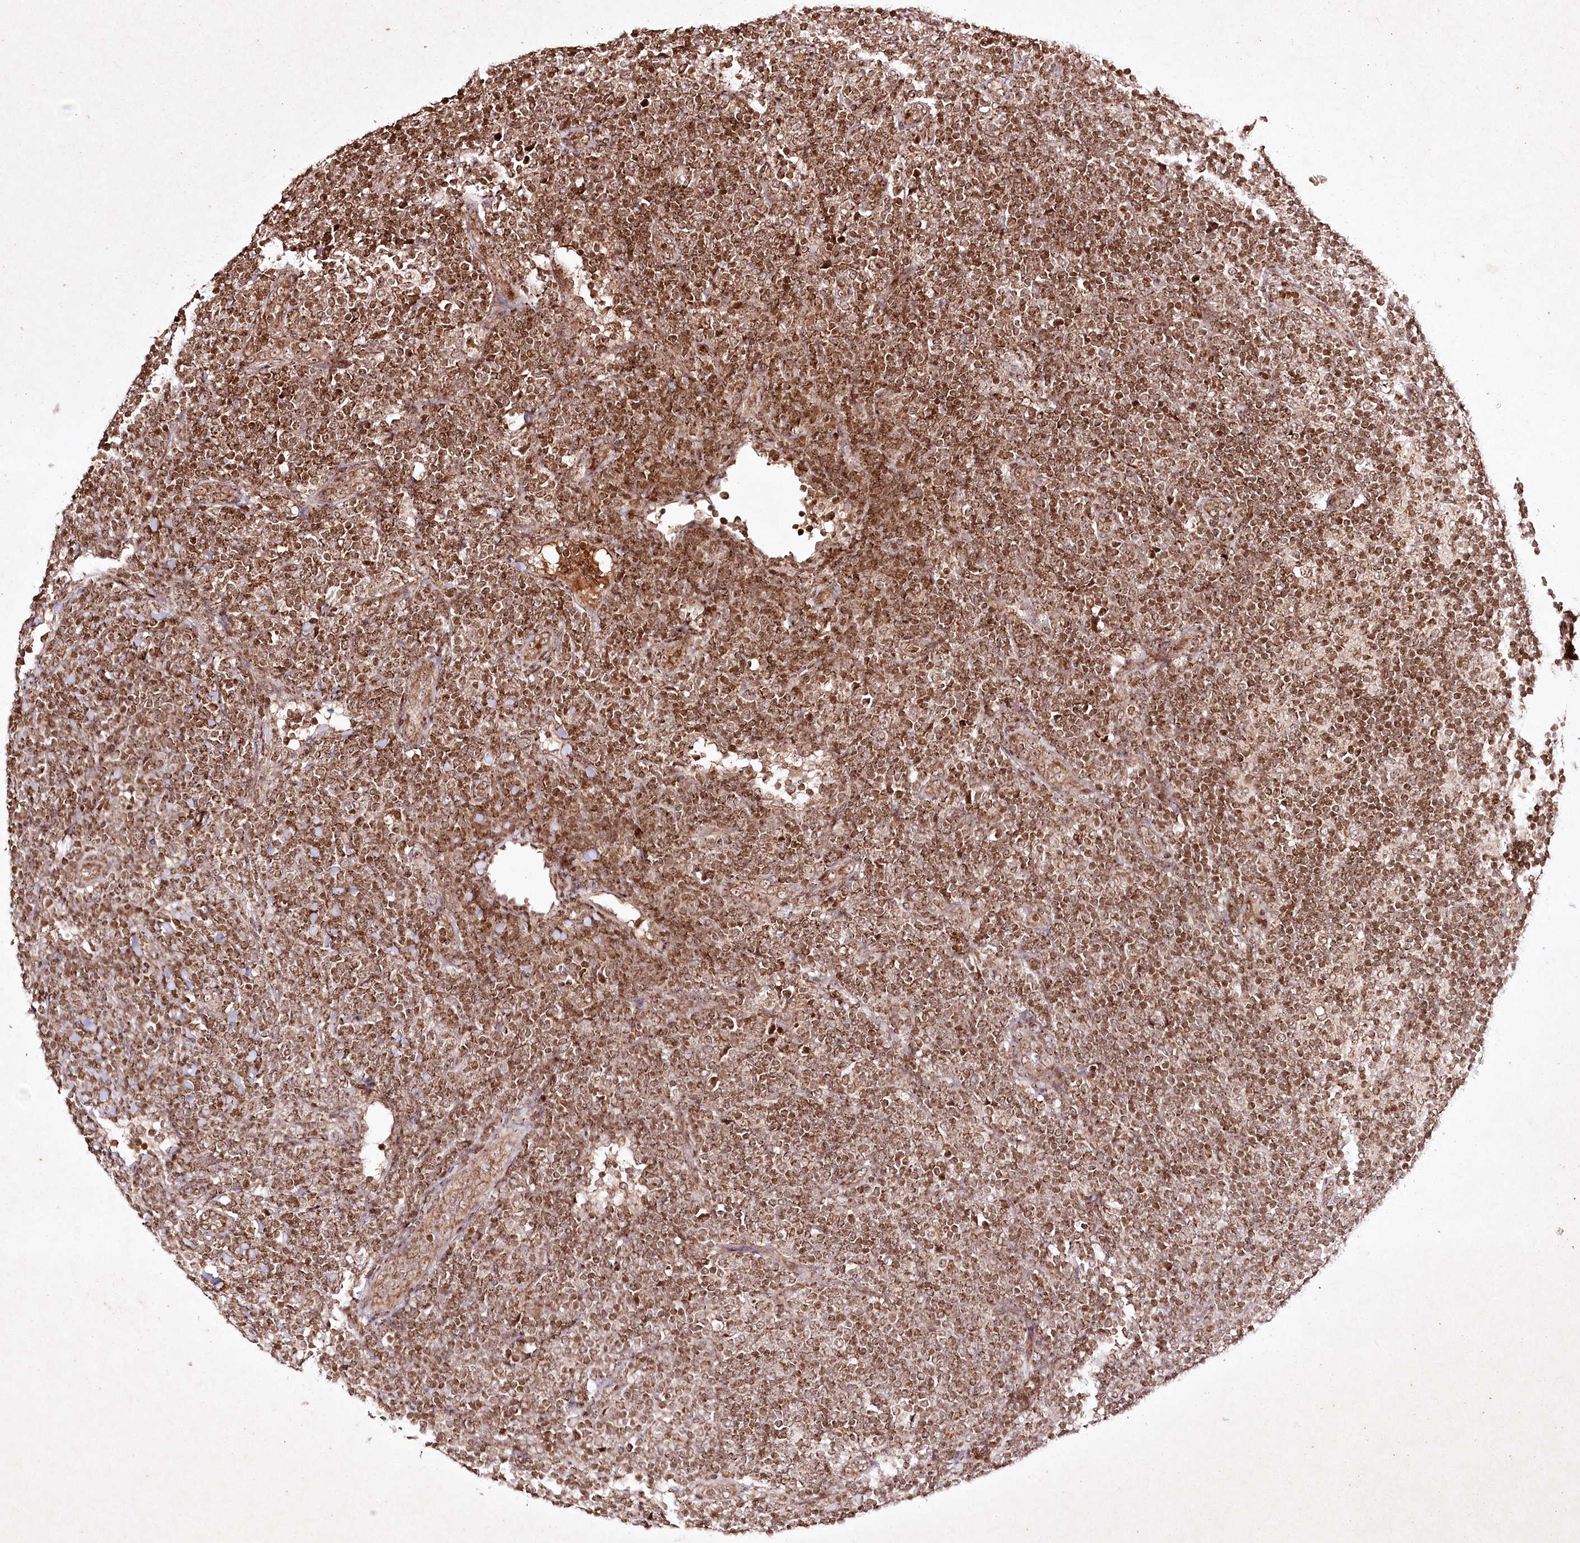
{"staining": {"intensity": "moderate", "quantity": ">75%", "location": "nuclear"}, "tissue": "lymphoma", "cell_type": "Tumor cells", "image_type": "cancer", "snomed": [{"axis": "morphology", "description": "Malignant lymphoma, non-Hodgkin's type, Low grade"}, {"axis": "topography", "description": "Lymph node"}], "caption": "Immunohistochemical staining of human lymphoma reveals moderate nuclear protein staining in approximately >75% of tumor cells.", "gene": "CARM1", "patient": {"sex": "male", "age": 66}}